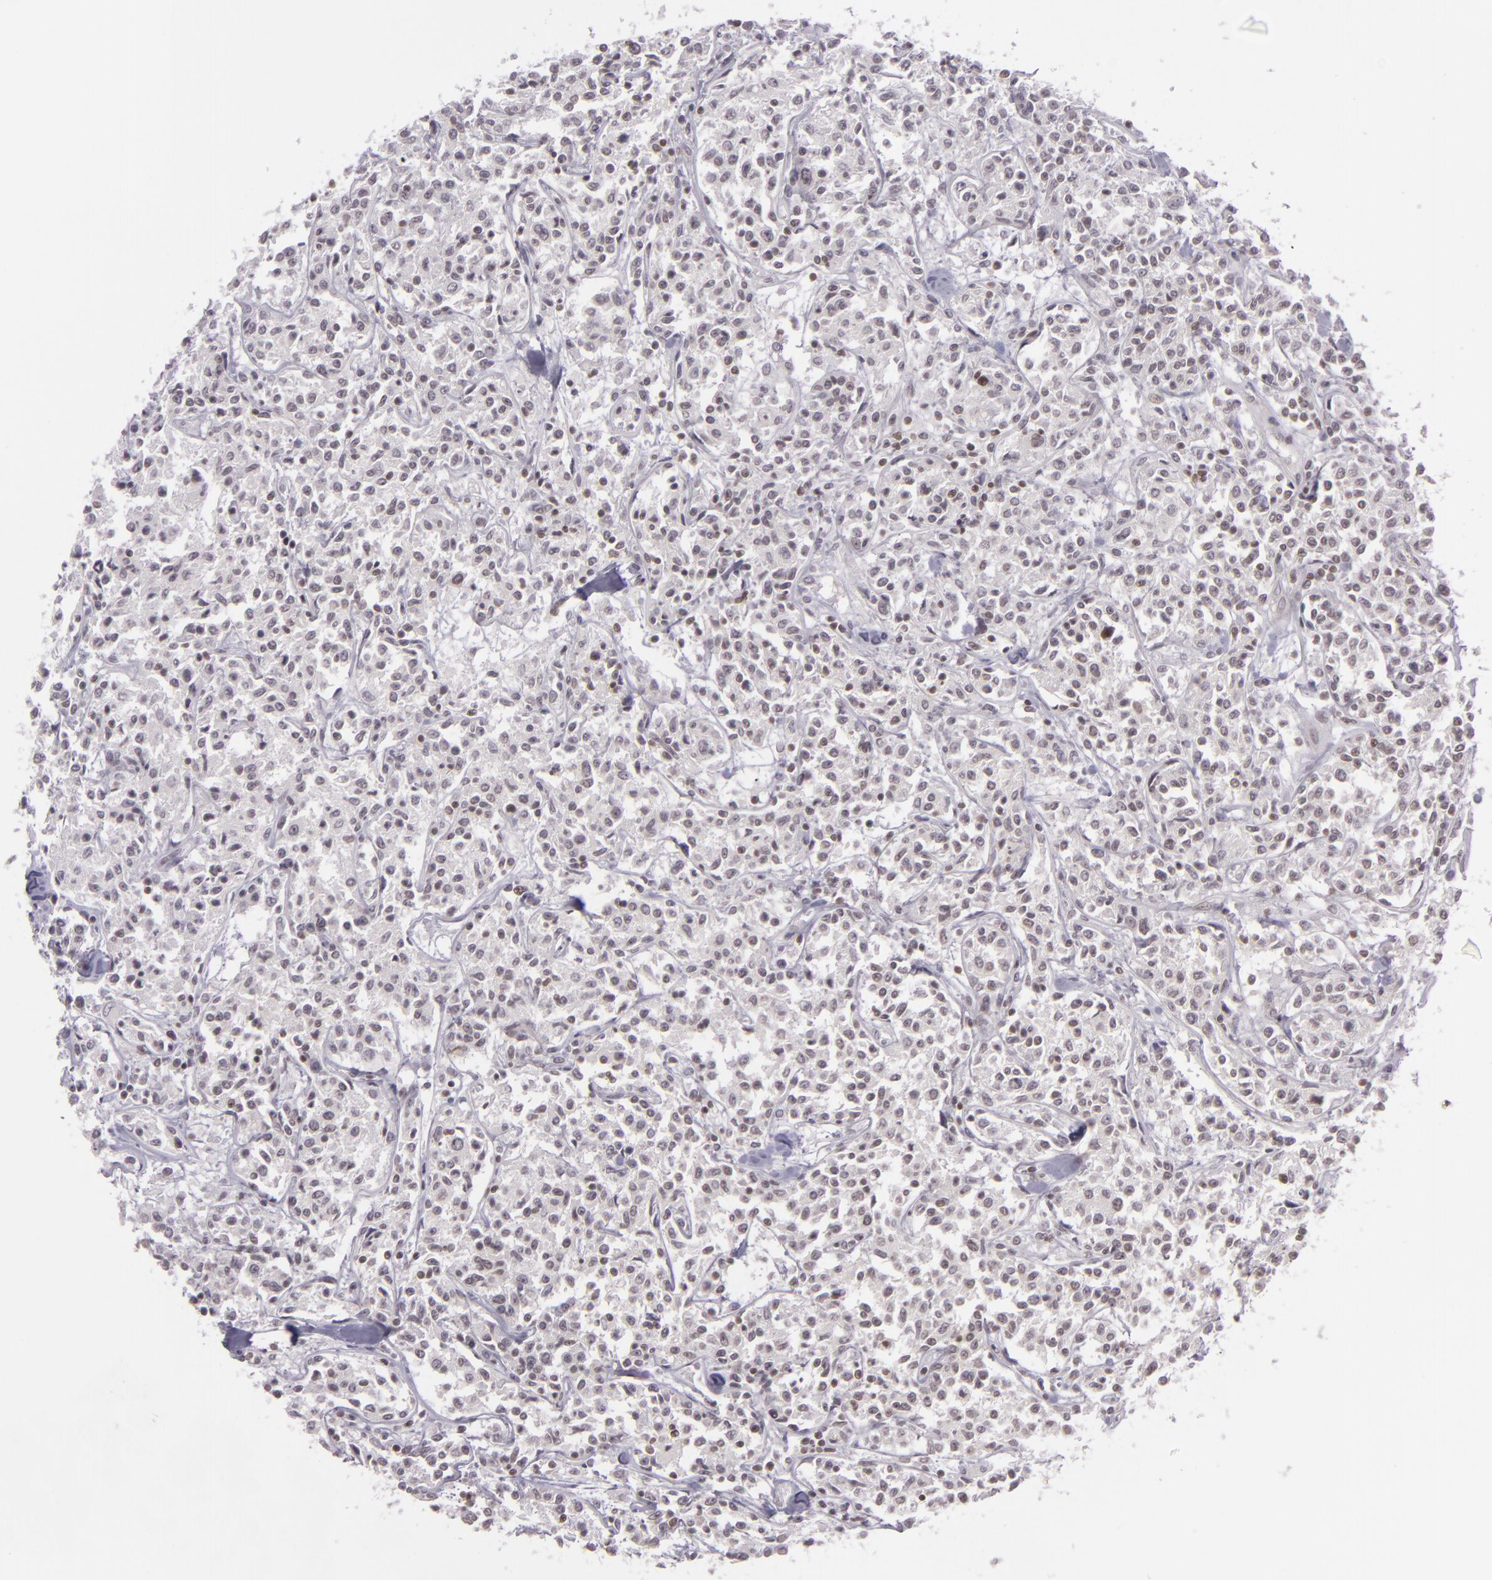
{"staining": {"intensity": "weak", "quantity": "<25%", "location": "nuclear"}, "tissue": "lymphoma", "cell_type": "Tumor cells", "image_type": "cancer", "snomed": [{"axis": "morphology", "description": "Malignant lymphoma, non-Hodgkin's type, Low grade"}, {"axis": "topography", "description": "Small intestine"}], "caption": "Tumor cells show no significant expression in lymphoma.", "gene": "ZFX", "patient": {"sex": "female", "age": 59}}